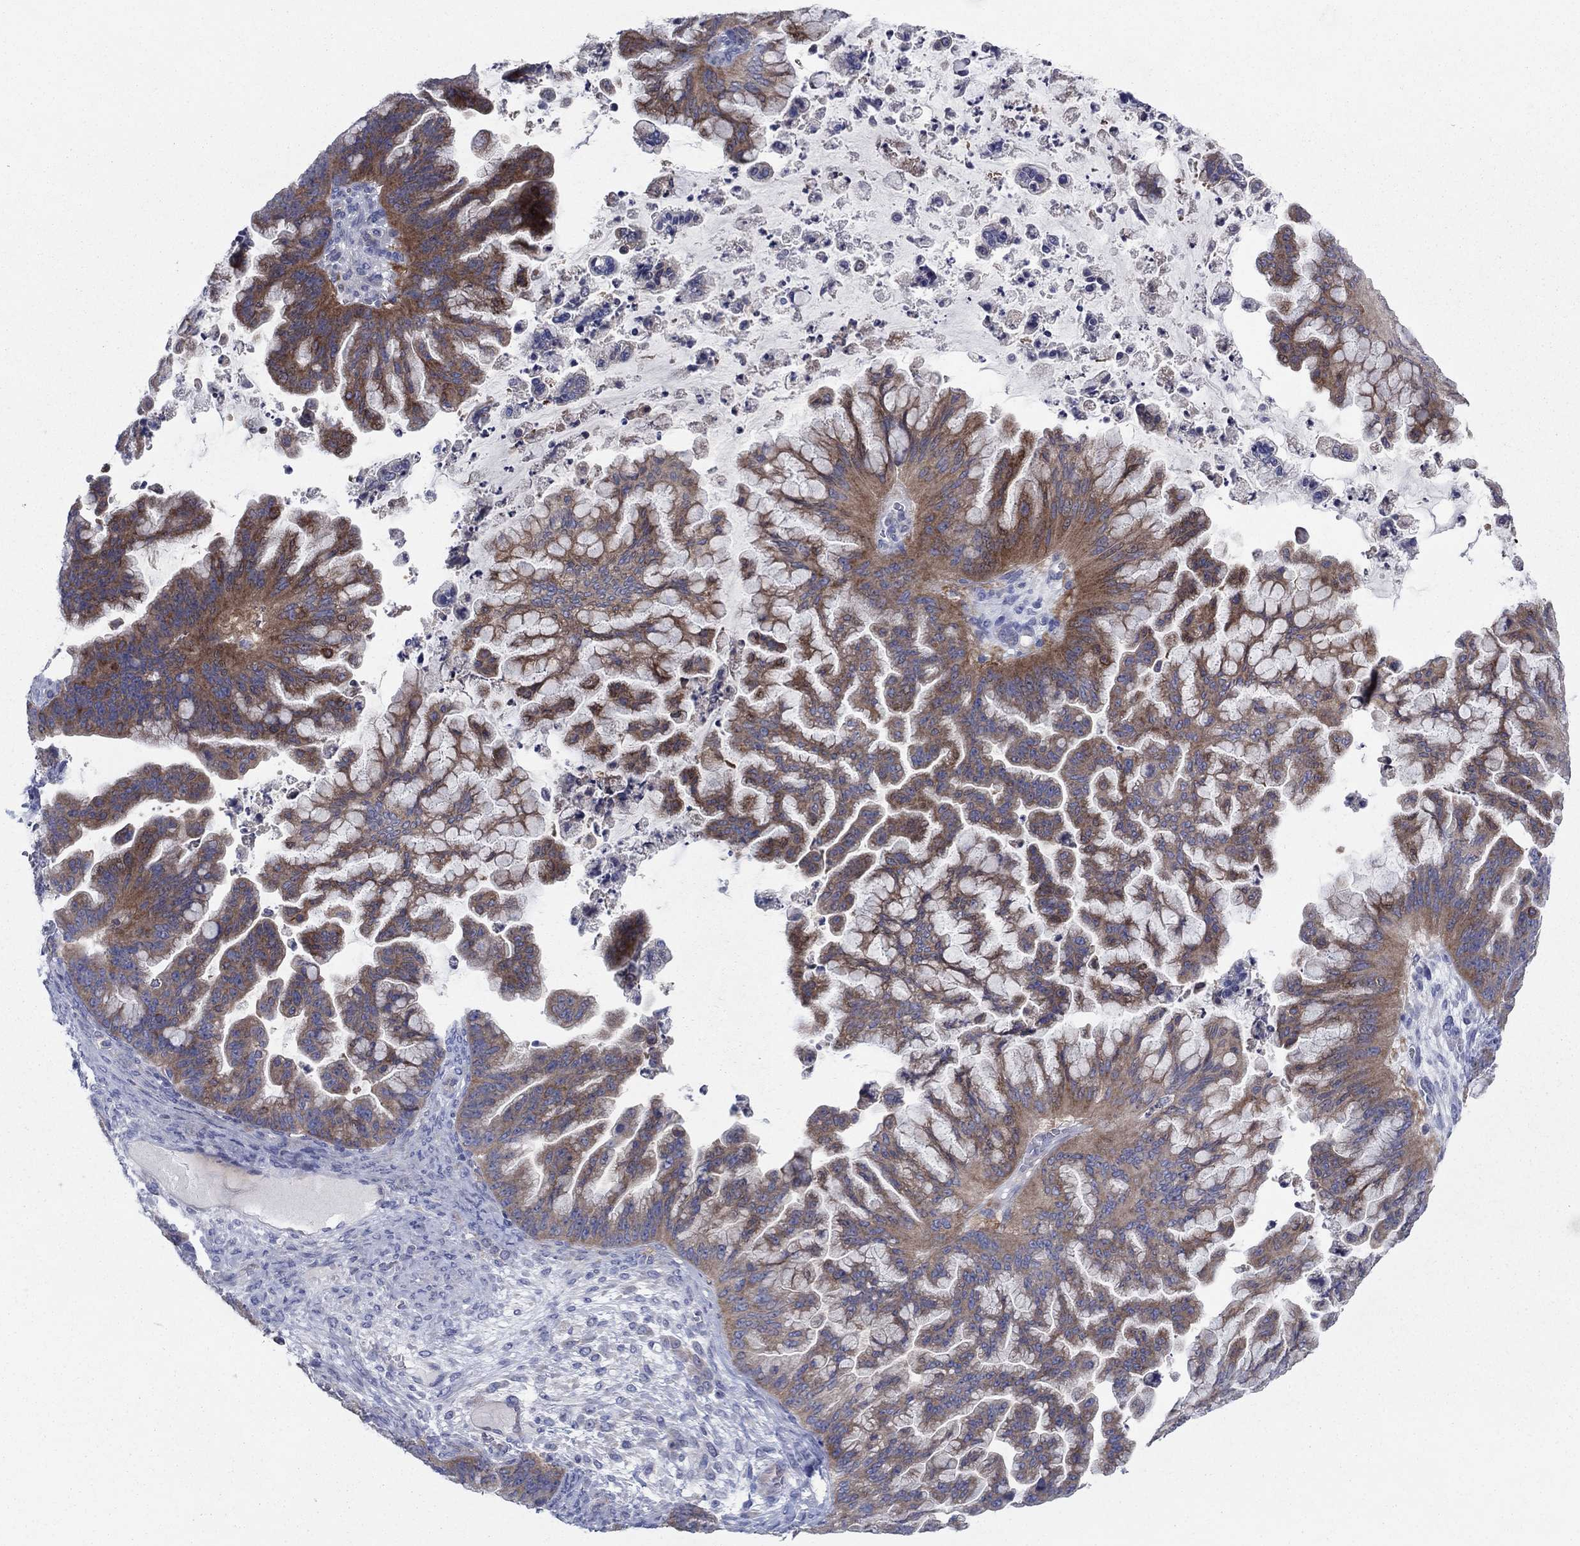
{"staining": {"intensity": "moderate", "quantity": ">75%", "location": "cytoplasmic/membranous"}, "tissue": "ovarian cancer", "cell_type": "Tumor cells", "image_type": "cancer", "snomed": [{"axis": "morphology", "description": "Cystadenocarcinoma, mucinous, NOS"}, {"axis": "topography", "description": "Ovary"}], "caption": "Immunohistochemistry of human ovarian mucinous cystadenocarcinoma demonstrates medium levels of moderate cytoplasmic/membranous positivity in about >75% of tumor cells.", "gene": "PVR", "patient": {"sex": "female", "age": 67}}